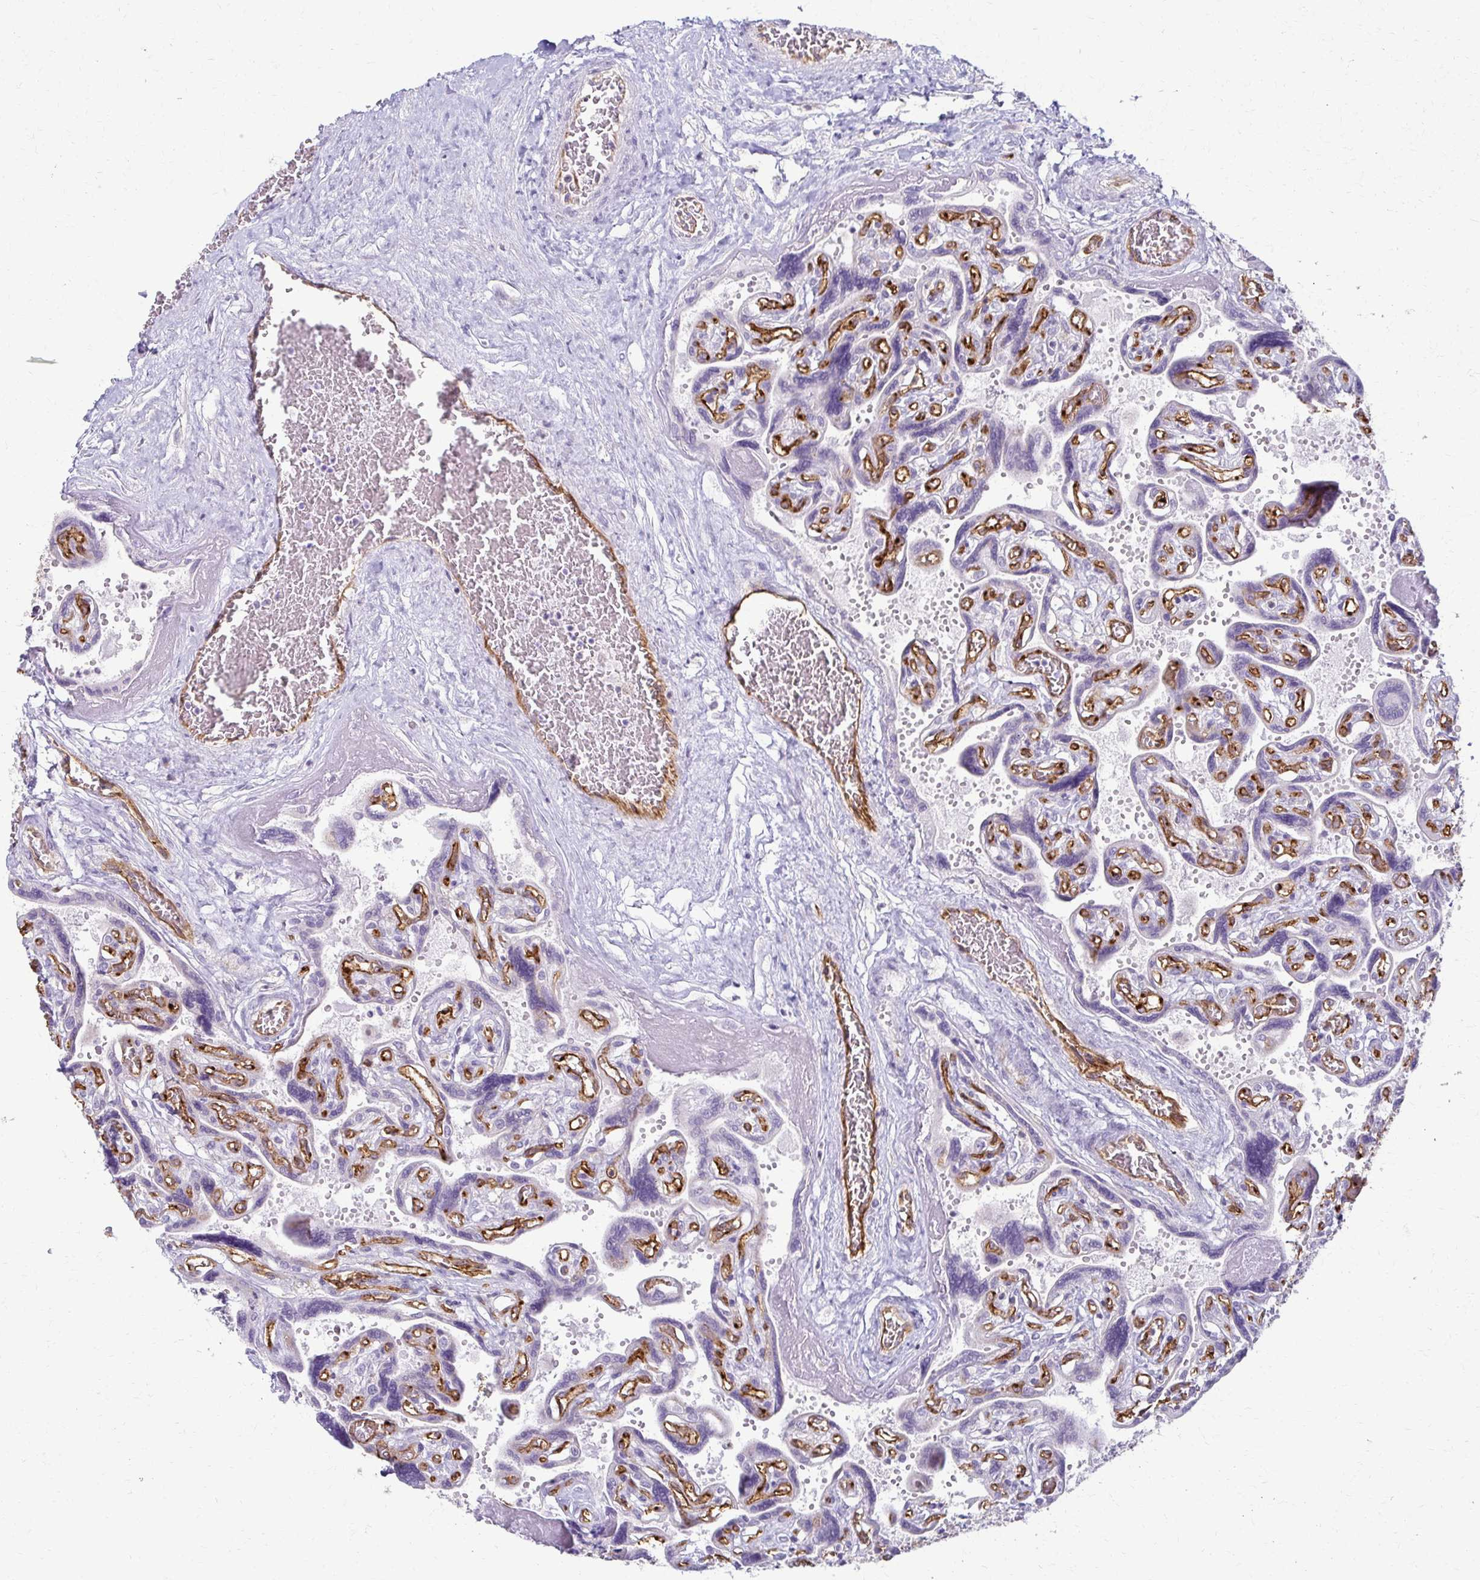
{"staining": {"intensity": "negative", "quantity": "none", "location": "none"}, "tissue": "placenta", "cell_type": "Decidual cells", "image_type": "normal", "snomed": [{"axis": "morphology", "description": "Normal tissue, NOS"}, {"axis": "topography", "description": "Placenta"}], "caption": "IHC of normal placenta demonstrates no staining in decidual cells. (Brightfield microscopy of DAB immunohistochemistry at high magnification).", "gene": "FCGR2A", "patient": {"sex": "female", "age": 32}}